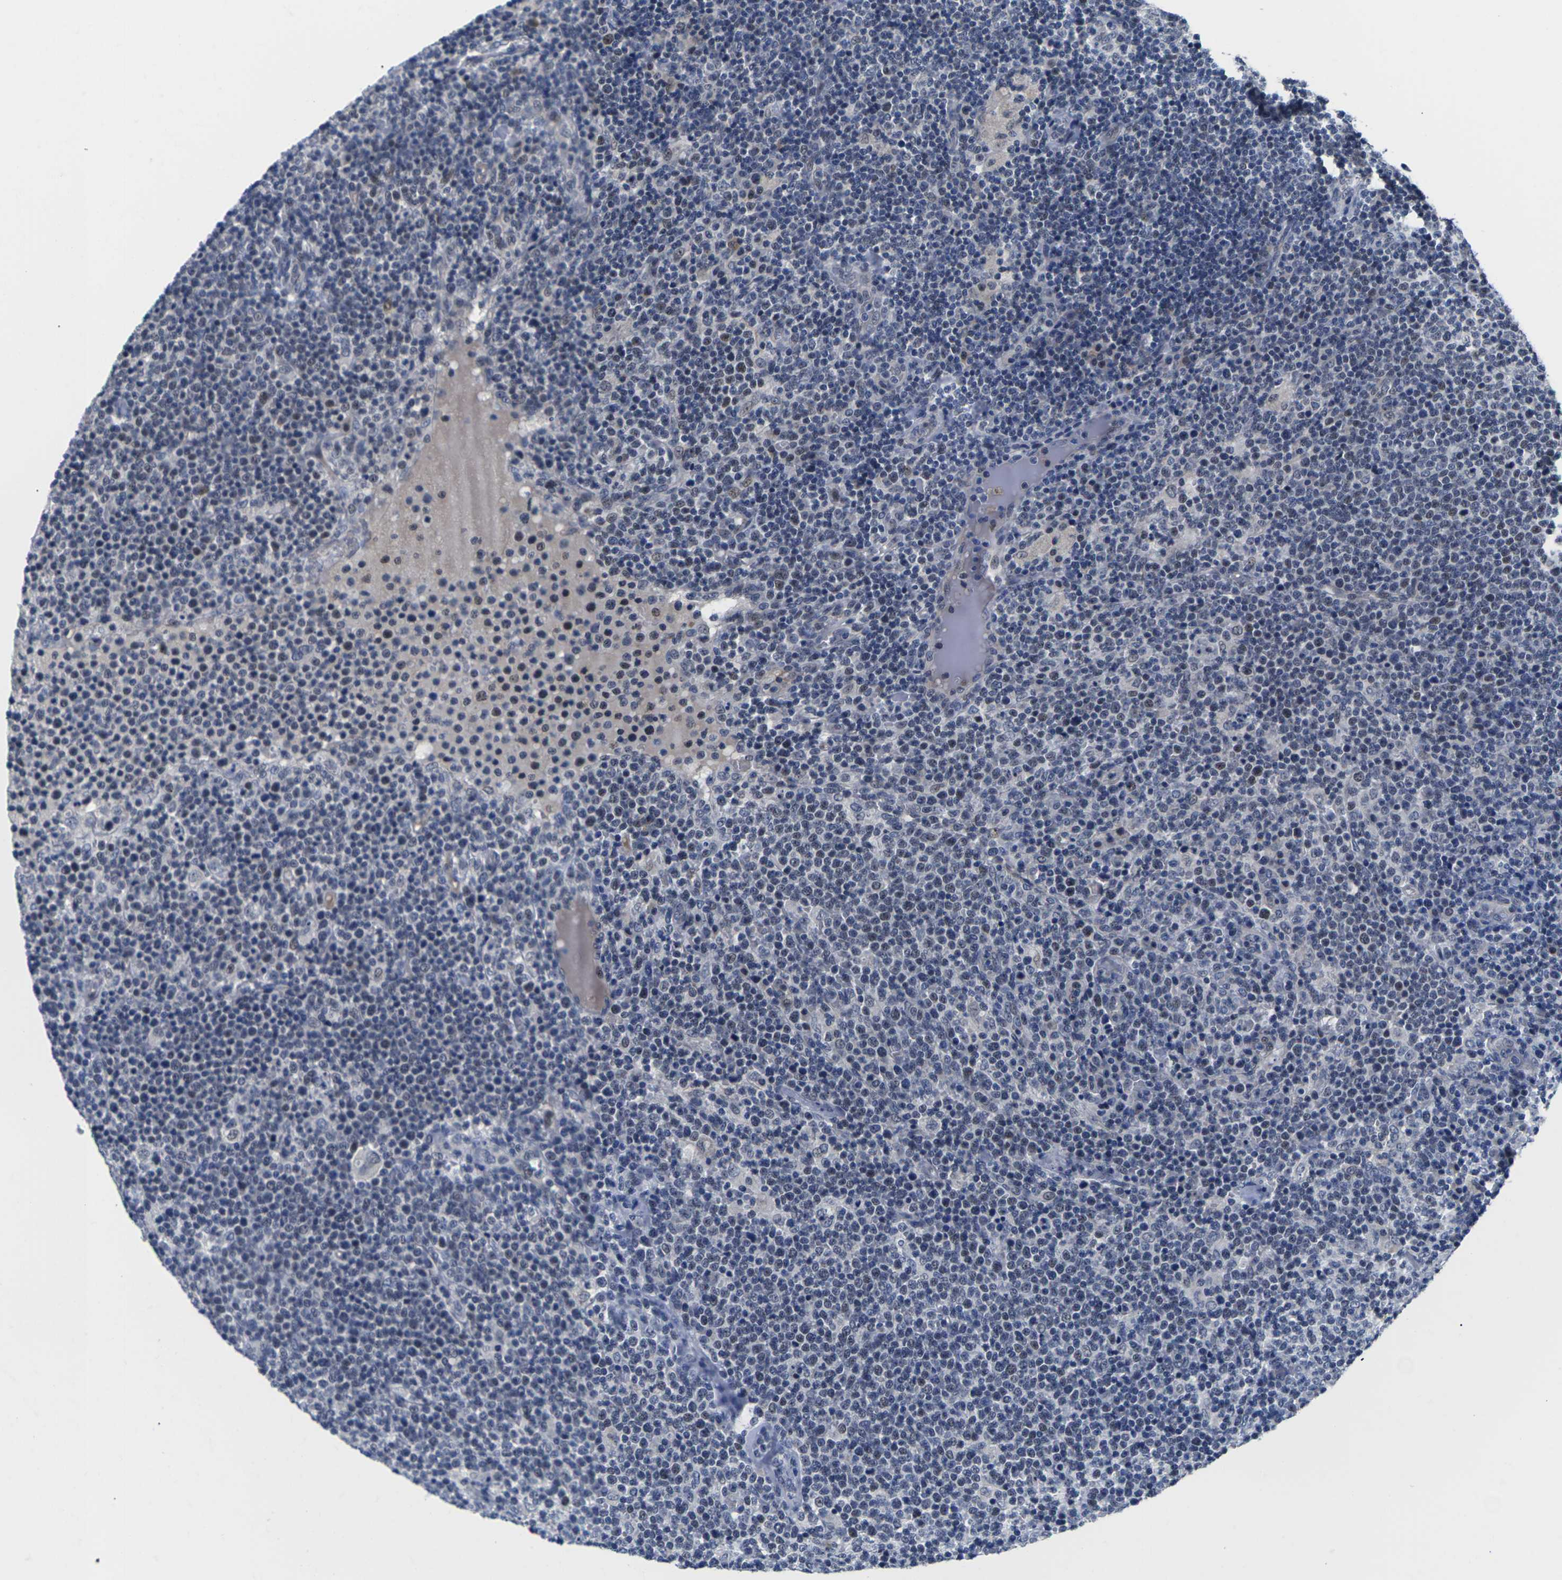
{"staining": {"intensity": "weak", "quantity": "<25%", "location": "nuclear"}, "tissue": "lymphoma", "cell_type": "Tumor cells", "image_type": "cancer", "snomed": [{"axis": "morphology", "description": "Malignant lymphoma, non-Hodgkin's type, High grade"}, {"axis": "topography", "description": "Lymph node"}], "caption": "Immunohistochemistry (IHC) photomicrograph of neoplastic tissue: human lymphoma stained with DAB (3,3'-diaminobenzidine) reveals no significant protein staining in tumor cells. Brightfield microscopy of immunohistochemistry (IHC) stained with DAB (3,3'-diaminobenzidine) (brown) and hematoxylin (blue), captured at high magnification.", "gene": "ST6GAL2", "patient": {"sex": "male", "age": 61}}